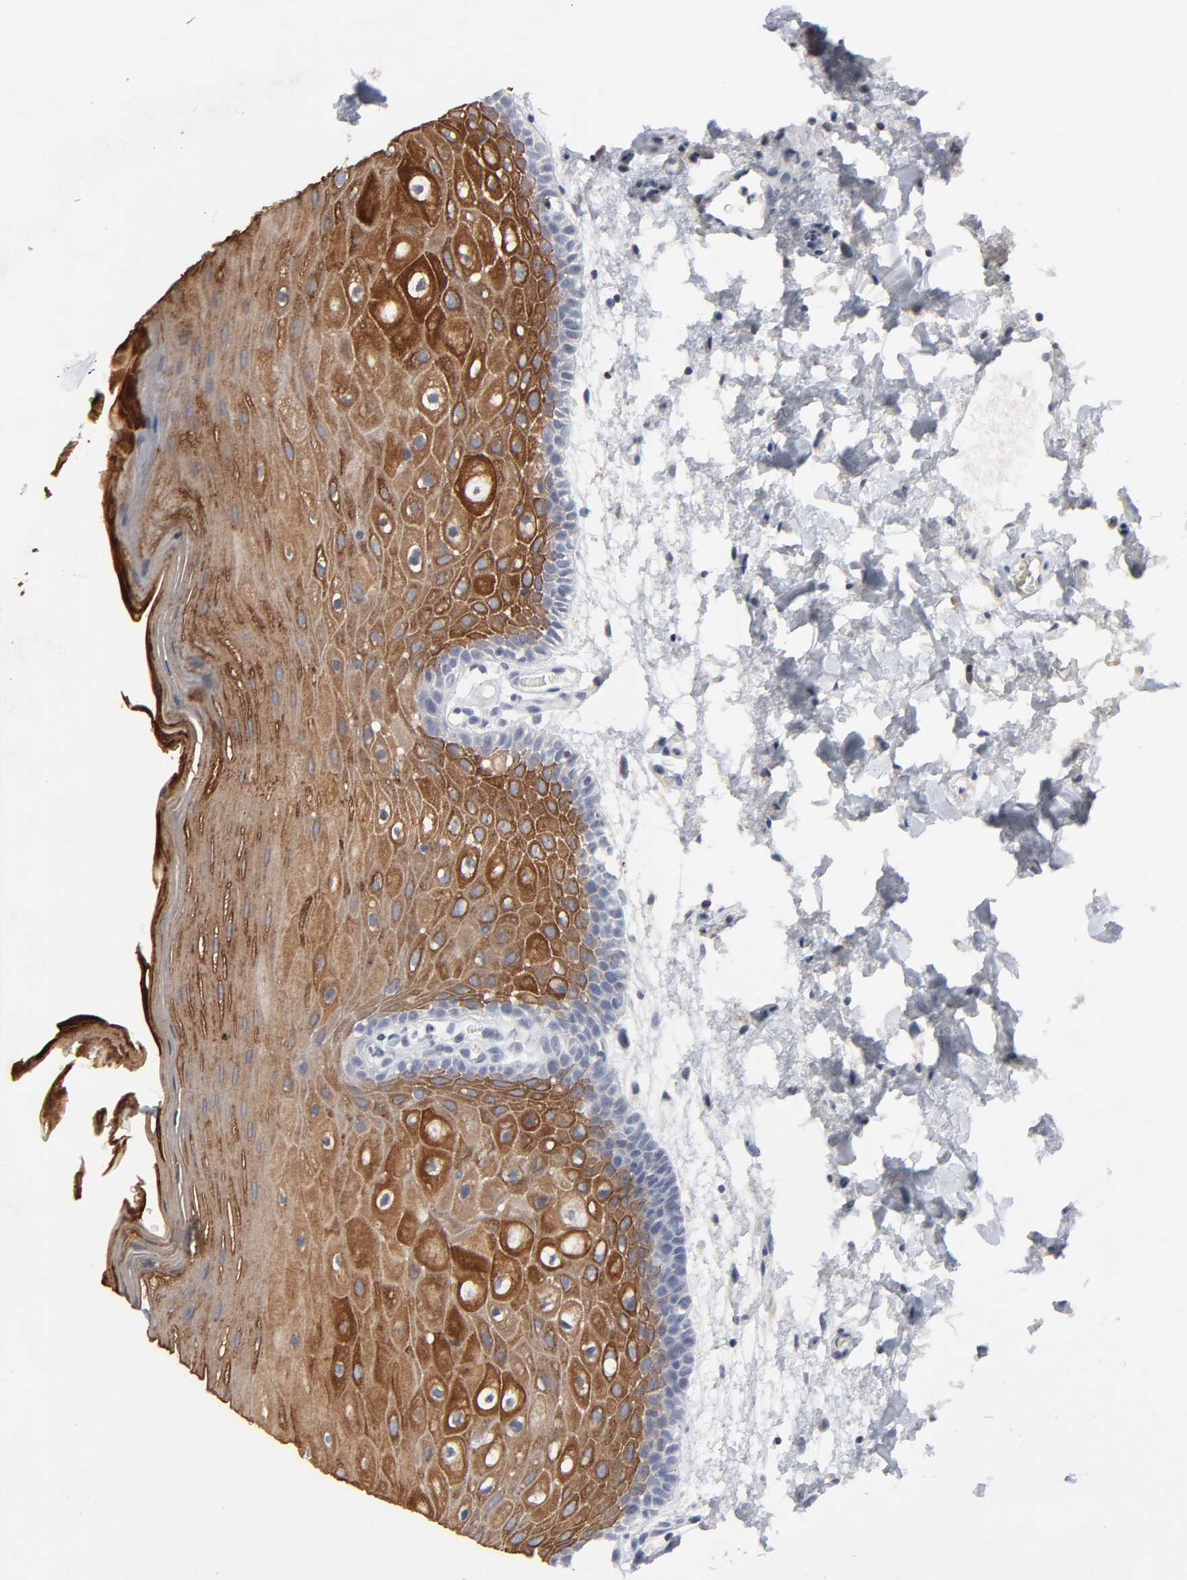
{"staining": {"intensity": "strong", "quantity": ">75%", "location": "cytoplasmic/membranous"}, "tissue": "oral mucosa", "cell_type": "Squamous epithelial cells", "image_type": "normal", "snomed": [{"axis": "morphology", "description": "Normal tissue, NOS"}, {"axis": "morphology", "description": "Squamous cell carcinoma, NOS"}, {"axis": "topography", "description": "Skeletal muscle"}, {"axis": "topography", "description": "Oral tissue"}, {"axis": "topography", "description": "Head-Neck"}], "caption": "About >75% of squamous epithelial cells in normal human oral mucosa display strong cytoplasmic/membranous protein positivity as visualized by brown immunohistochemical staining.", "gene": "AUH", "patient": {"sex": "male", "age": 71}}